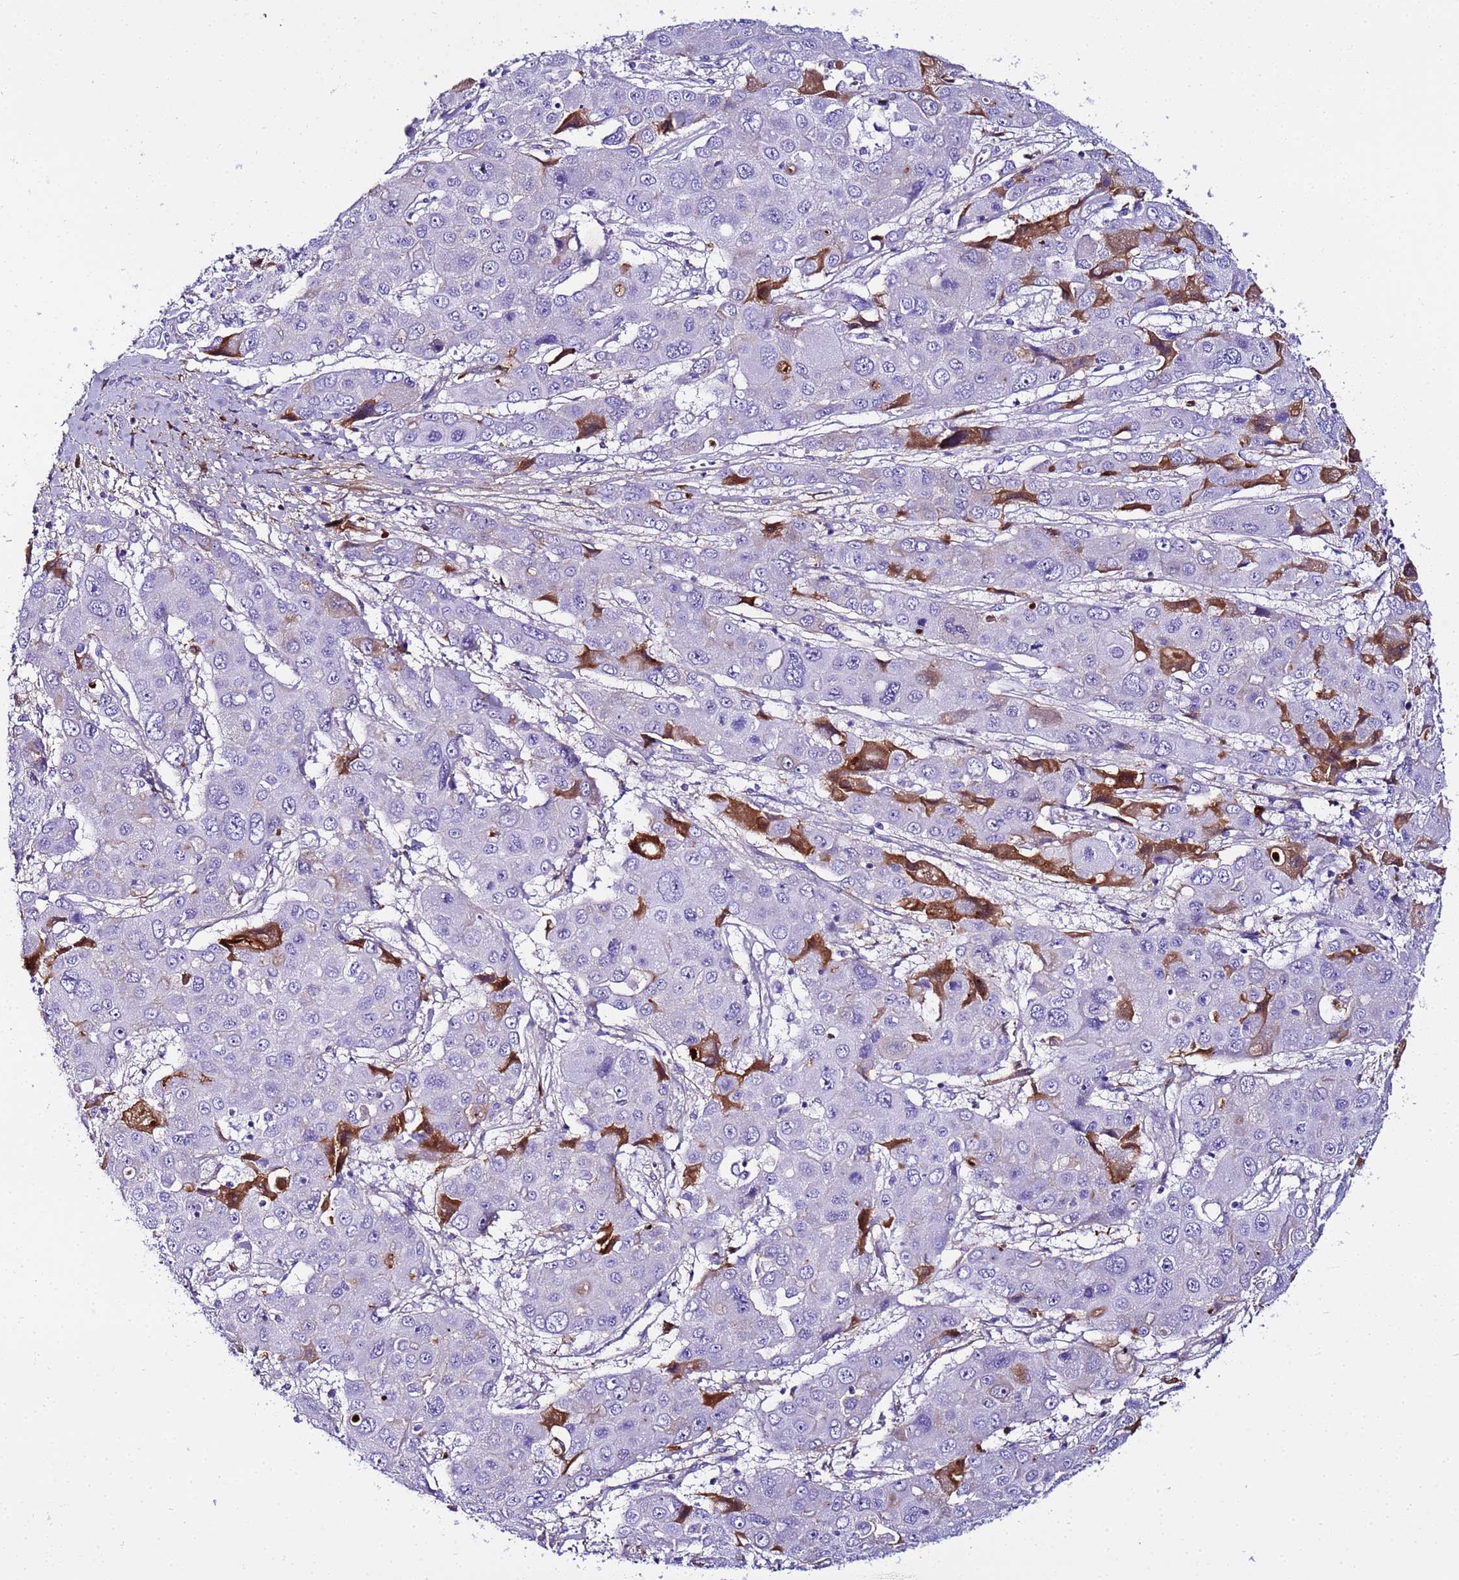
{"staining": {"intensity": "strong", "quantity": "<25%", "location": "cytoplasmic/membranous"}, "tissue": "liver cancer", "cell_type": "Tumor cells", "image_type": "cancer", "snomed": [{"axis": "morphology", "description": "Cholangiocarcinoma"}, {"axis": "topography", "description": "Liver"}], "caption": "This micrograph displays liver cancer stained with immunohistochemistry to label a protein in brown. The cytoplasmic/membranous of tumor cells show strong positivity for the protein. Nuclei are counter-stained blue.", "gene": "CFHR2", "patient": {"sex": "male", "age": 67}}